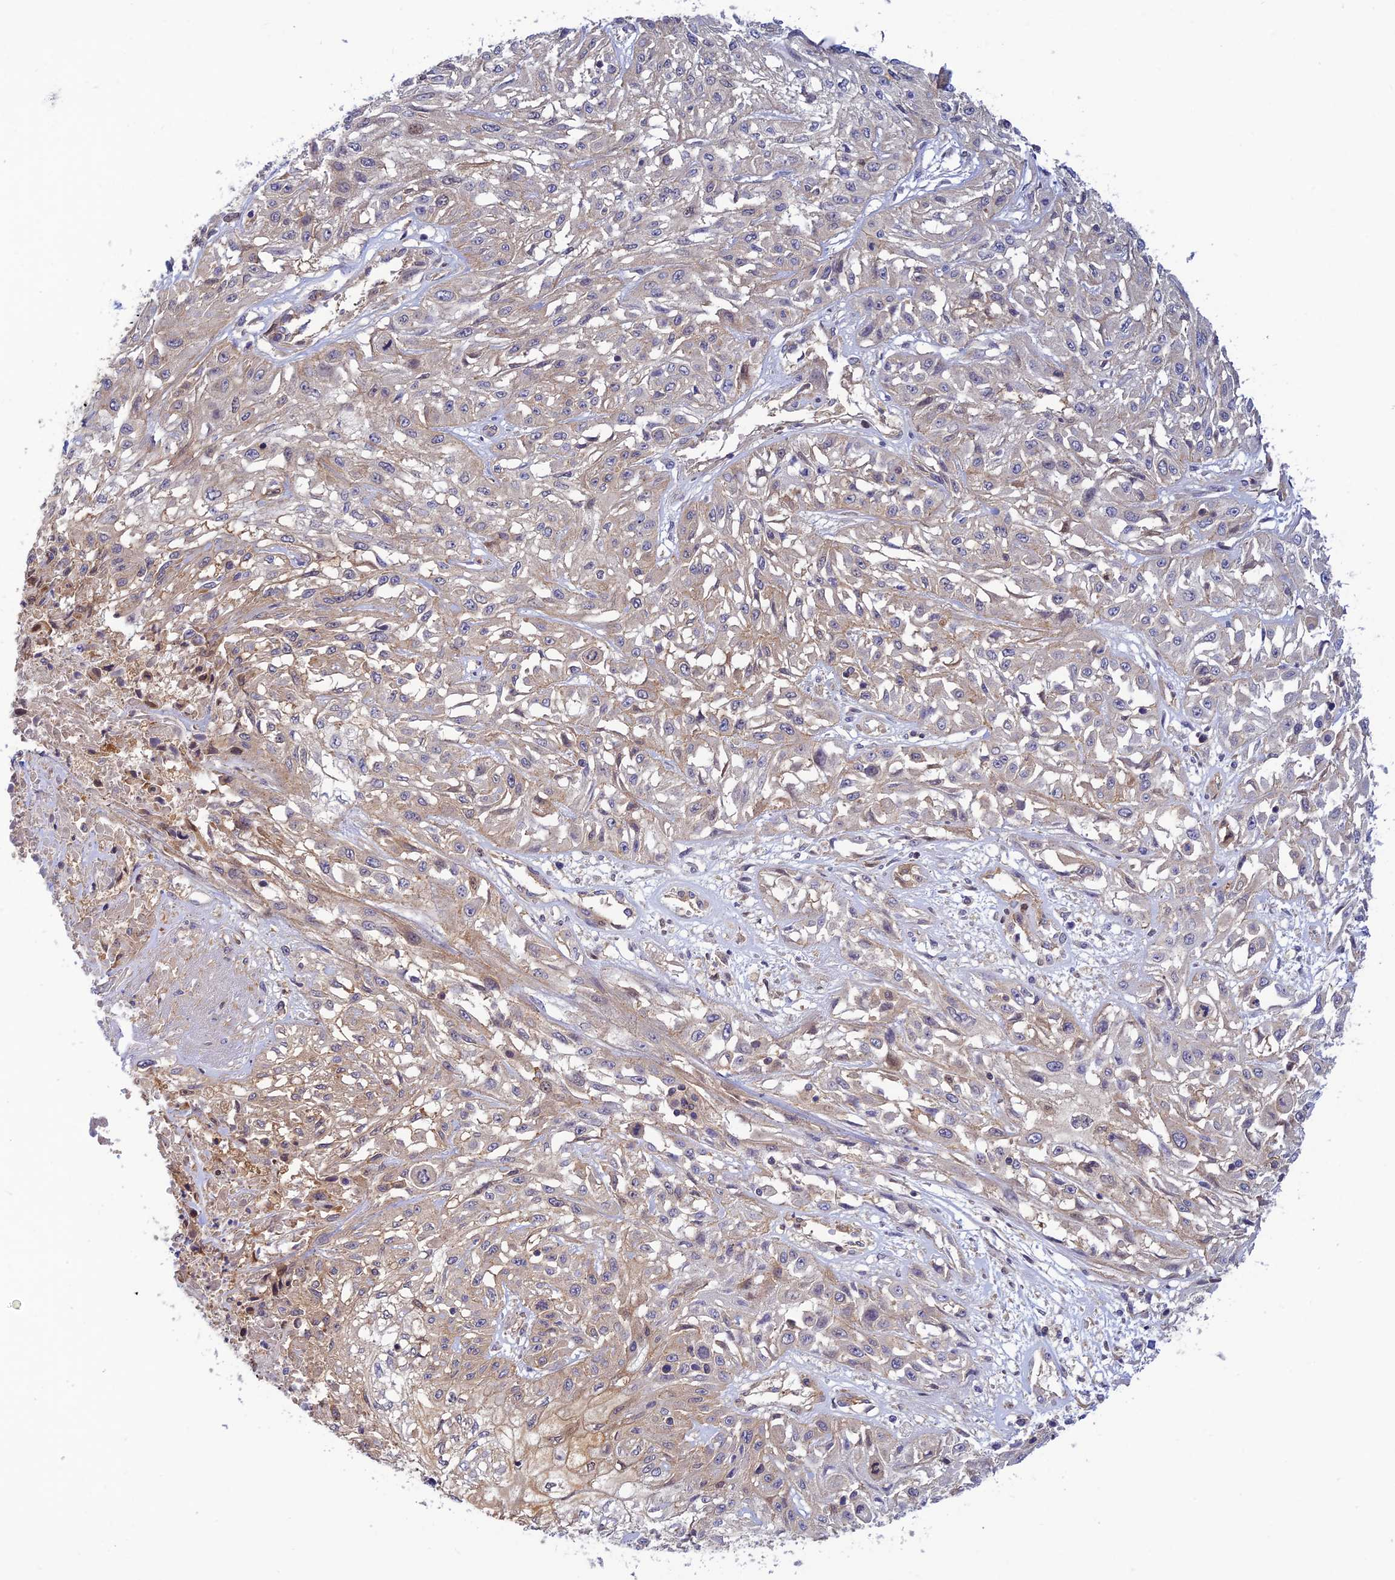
{"staining": {"intensity": "negative", "quantity": "none", "location": "none"}, "tissue": "skin cancer", "cell_type": "Tumor cells", "image_type": "cancer", "snomed": [{"axis": "morphology", "description": "Squamous cell carcinoma, NOS"}, {"axis": "morphology", "description": "Squamous cell carcinoma, metastatic, NOS"}, {"axis": "topography", "description": "Skin"}, {"axis": "topography", "description": "Lymph node"}], "caption": "The image demonstrates no significant positivity in tumor cells of skin cancer (metastatic squamous cell carcinoma).", "gene": "PPP1R12C", "patient": {"sex": "male", "age": 75}}